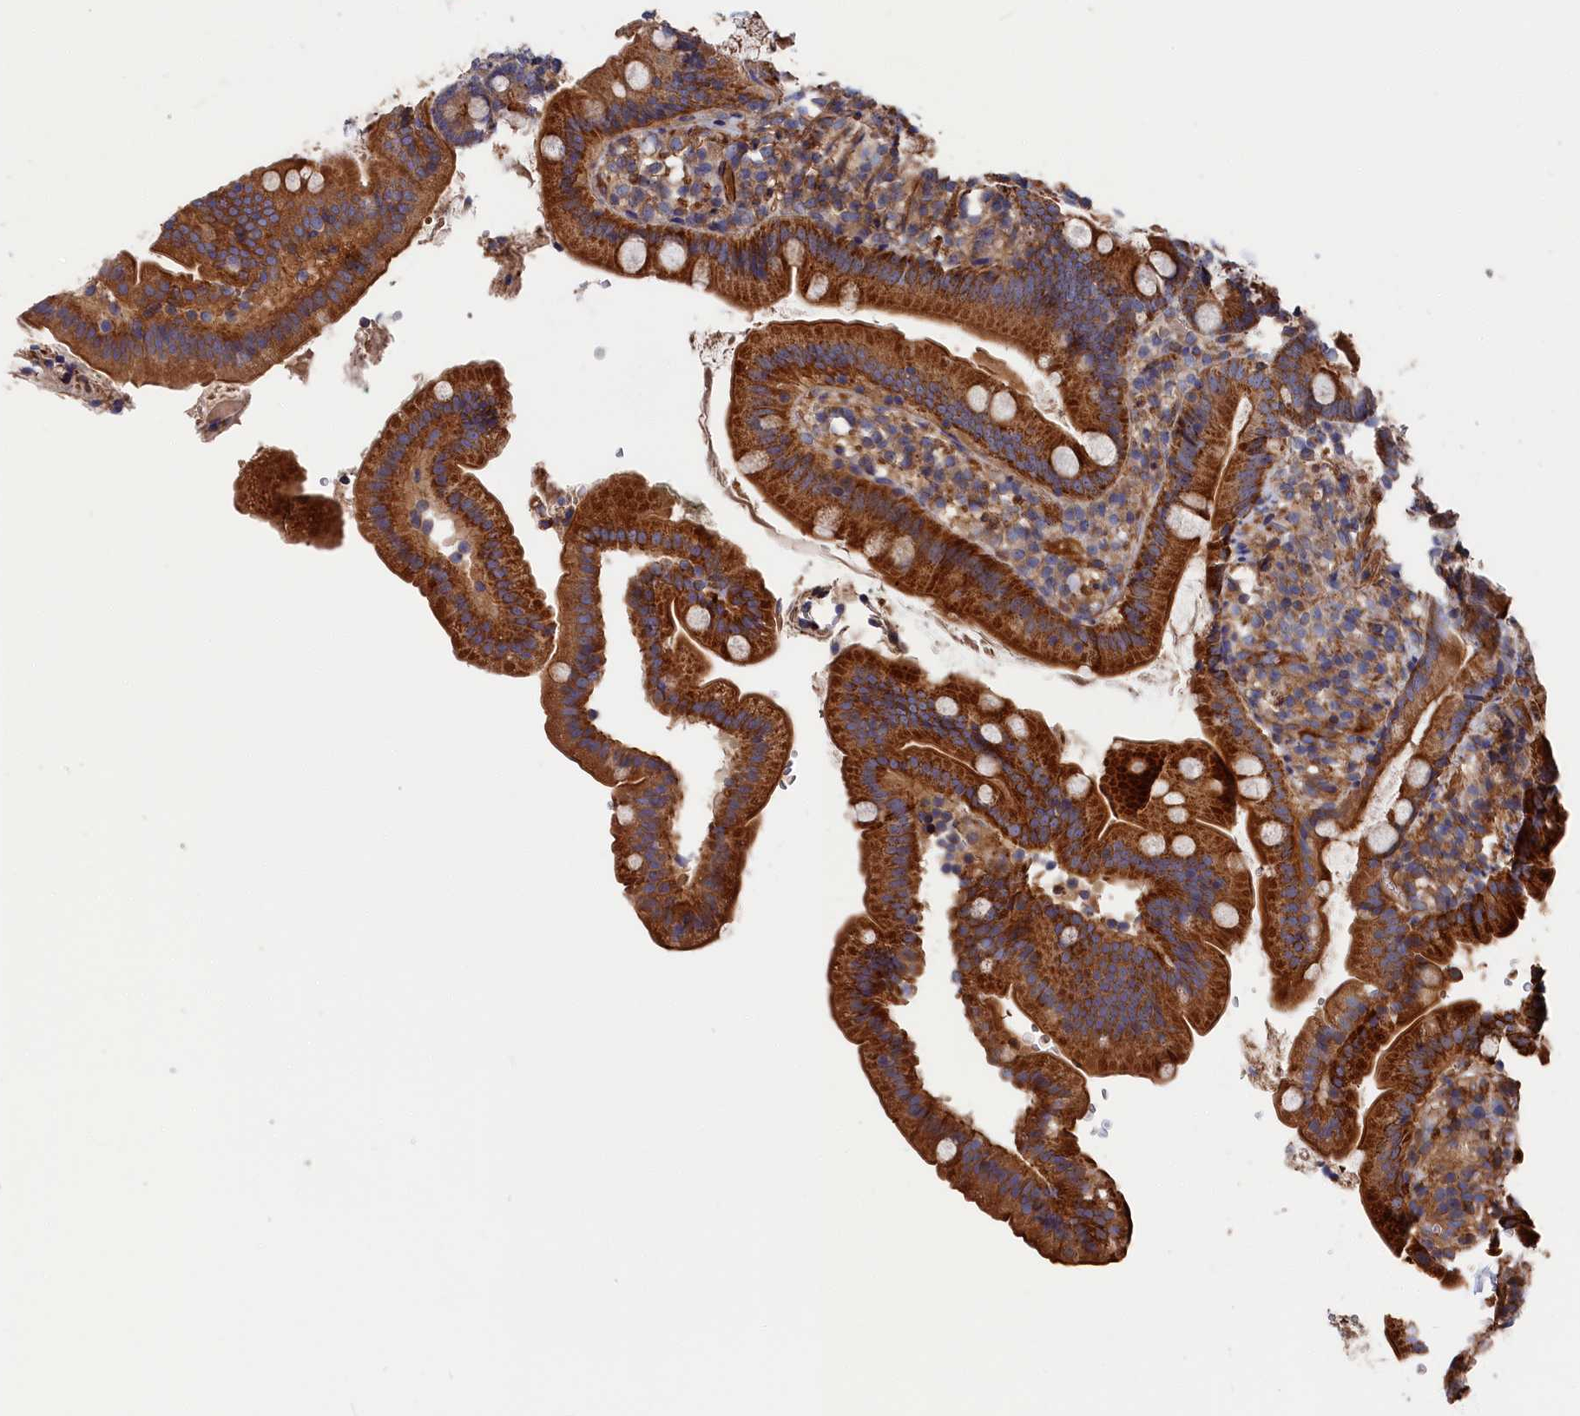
{"staining": {"intensity": "strong", "quantity": ">75%", "location": "cytoplasmic/membranous"}, "tissue": "duodenum", "cell_type": "Glandular cells", "image_type": "normal", "snomed": [{"axis": "morphology", "description": "Normal tissue, NOS"}, {"axis": "topography", "description": "Duodenum"}], "caption": "This is an image of immunohistochemistry (IHC) staining of normal duodenum, which shows strong expression in the cytoplasmic/membranous of glandular cells.", "gene": "LDHD", "patient": {"sex": "female", "age": 67}}